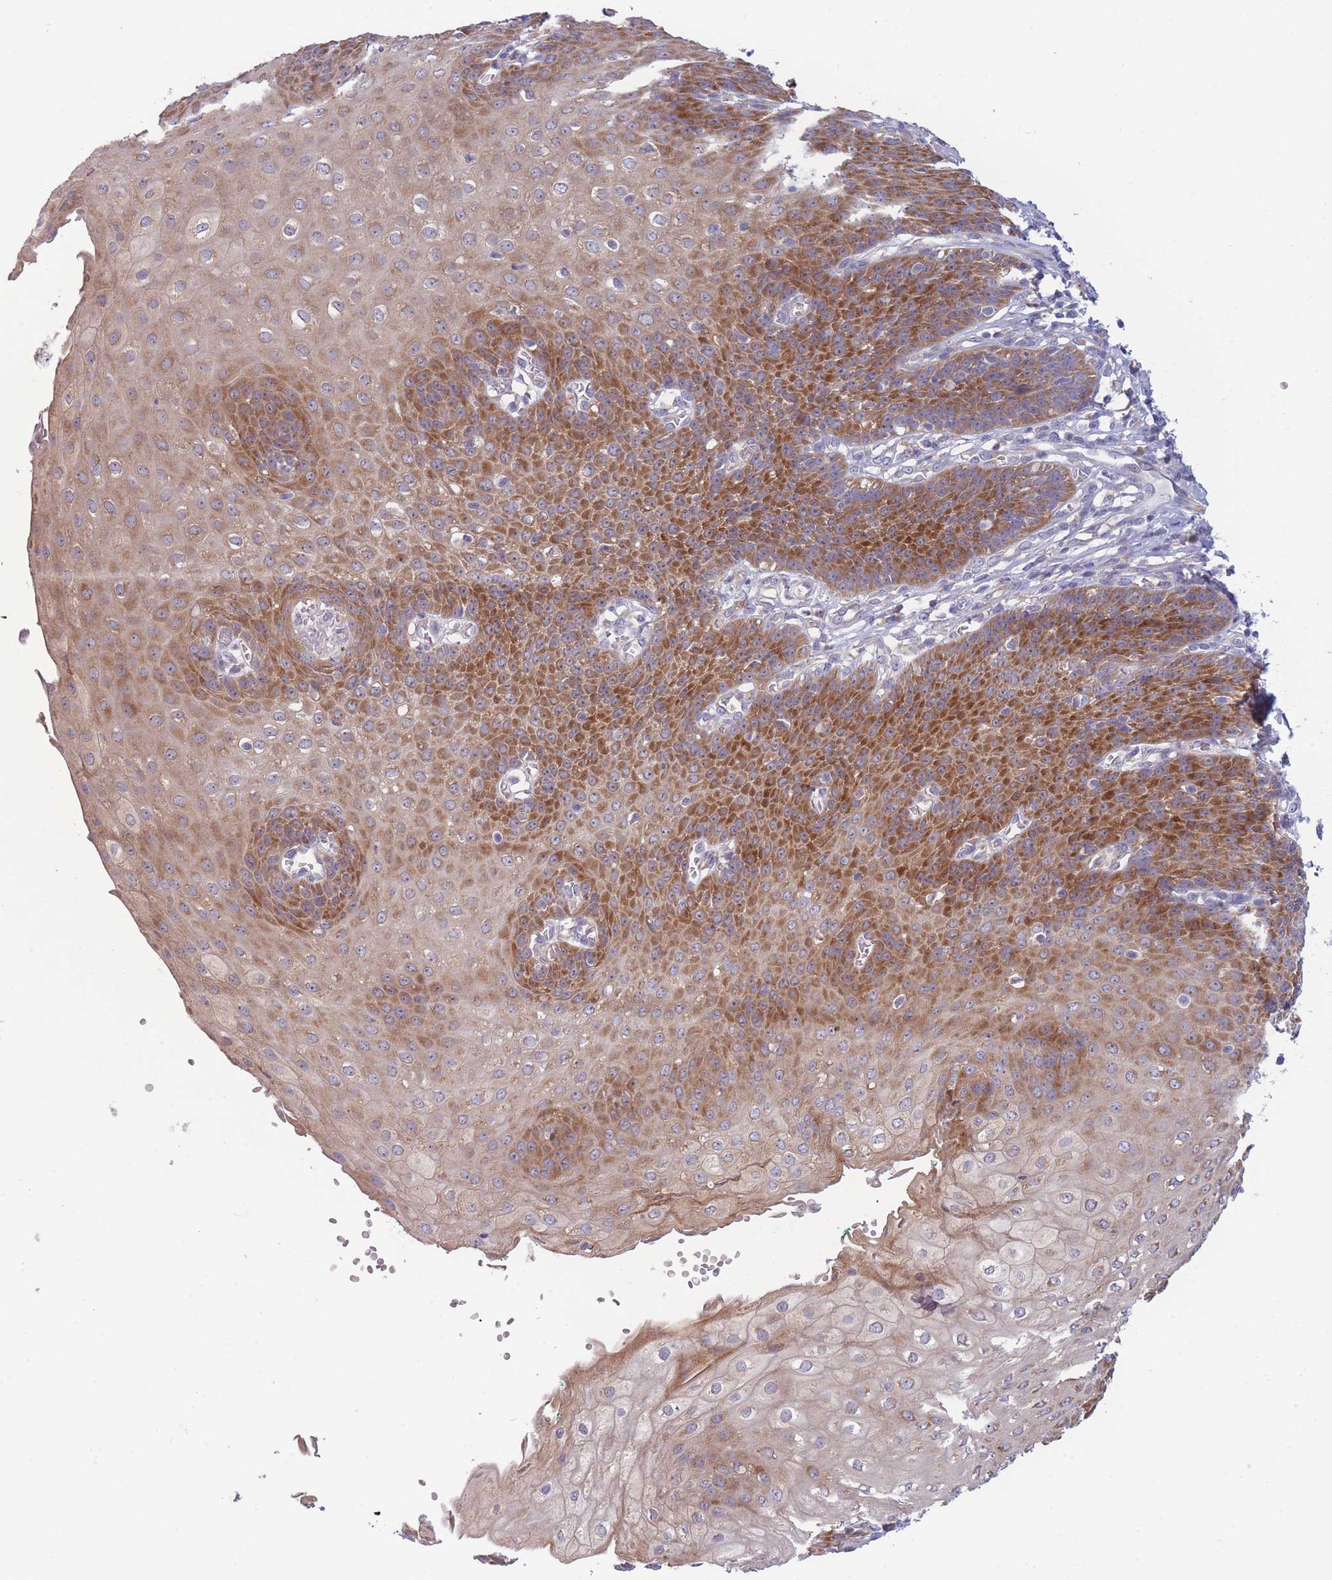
{"staining": {"intensity": "strong", "quantity": "25%-75%", "location": "cytoplasmic/membranous"}, "tissue": "esophagus", "cell_type": "Squamous epithelial cells", "image_type": "normal", "snomed": [{"axis": "morphology", "description": "Normal tissue, NOS"}, {"axis": "topography", "description": "Esophagus"}], "caption": "Approximately 25%-75% of squamous epithelial cells in unremarkable esophagus exhibit strong cytoplasmic/membranous protein expression as visualized by brown immunohistochemical staining.", "gene": "NDUFAF6", "patient": {"sex": "male", "age": 71}}